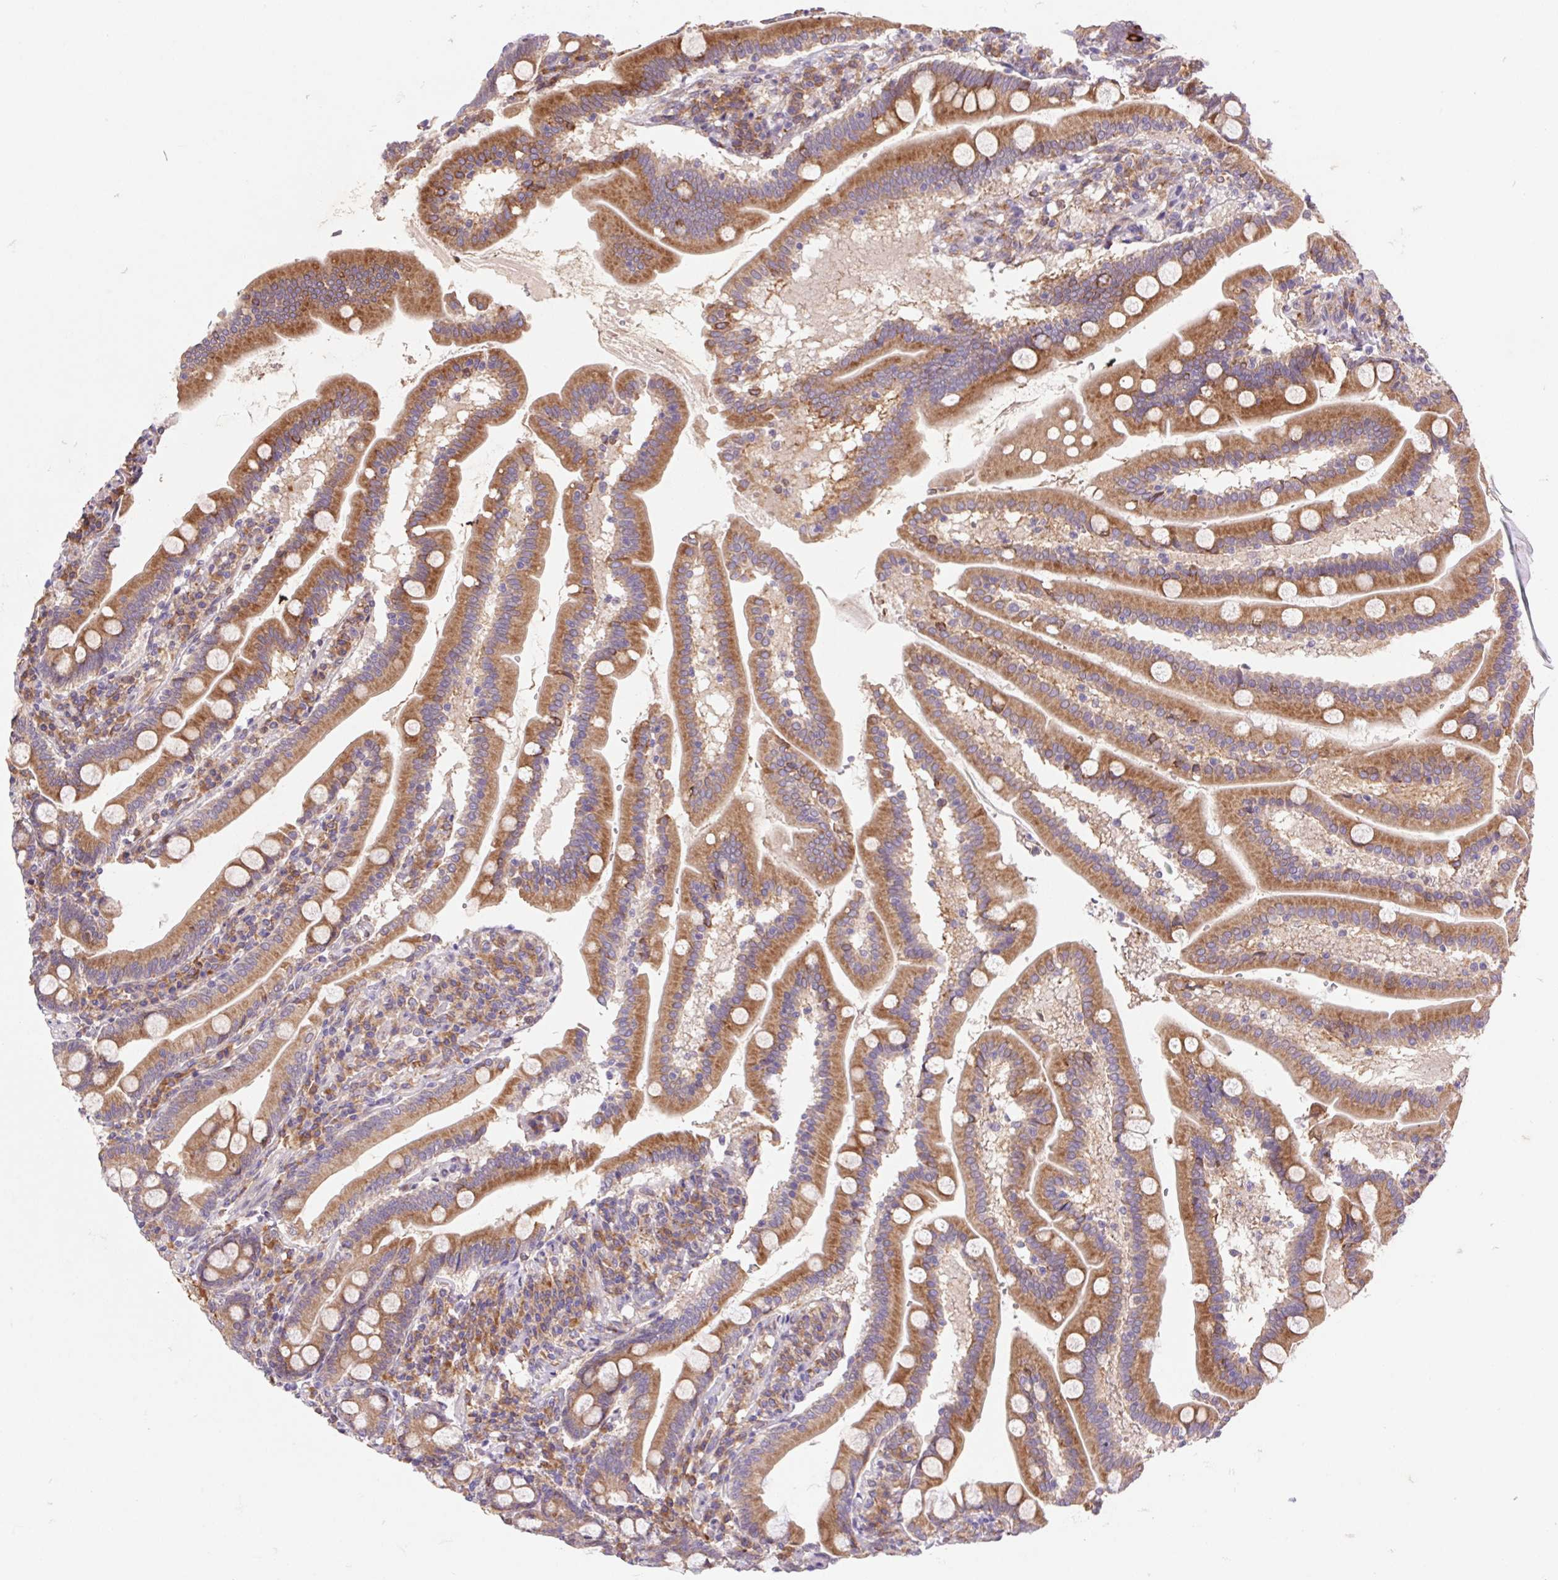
{"staining": {"intensity": "moderate", "quantity": ">75%", "location": "cytoplasmic/membranous"}, "tissue": "duodenum", "cell_type": "Glandular cells", "image_type": "normal", "snomed": [{"axis": "morphology", "description": "Normal tissue, NOS"}, {"axis": "topography", "description": "Duodenum"}], "caption": "Duodenum stained with immunohistochemistry (IHC) demonstrates moderate cytoplasmic/membranous staining in about >75% of glandular cells.", "gene": "KLHL20", "patient": {"sex": "female", "age": 67}}